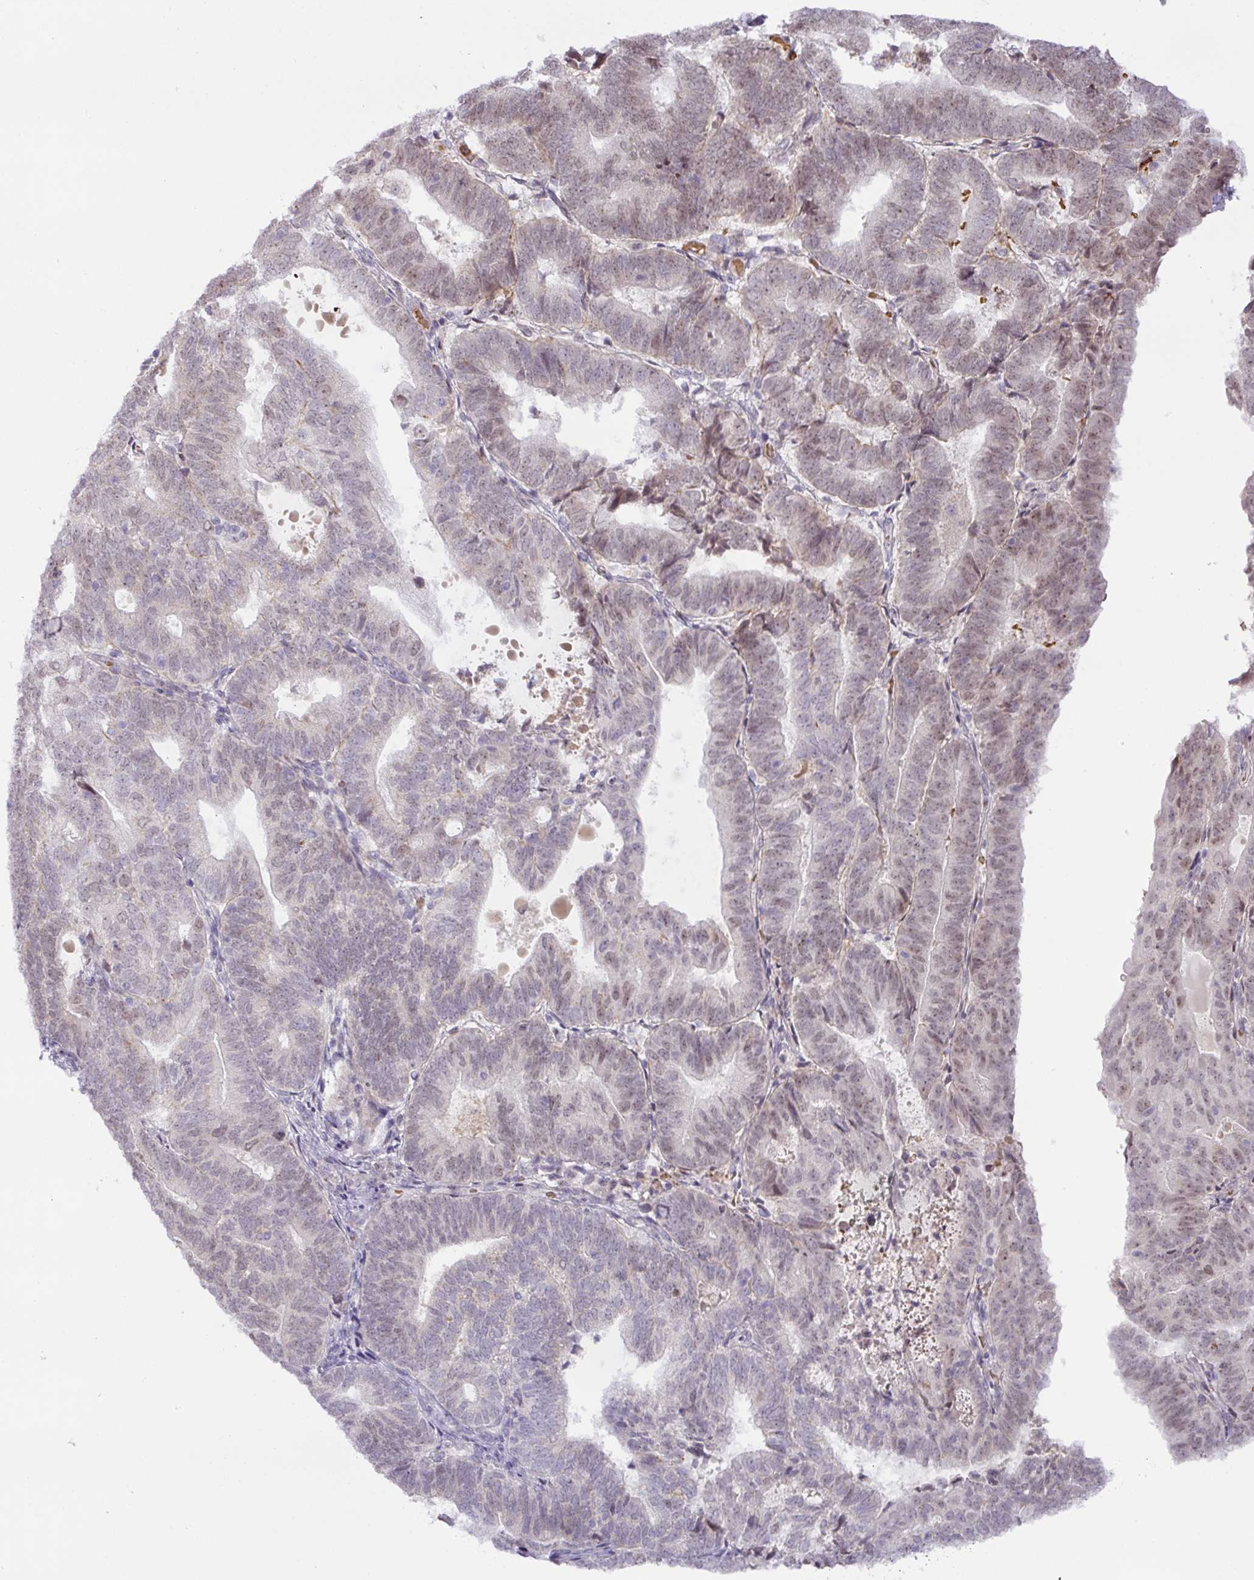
{"staining": {"intensity": "moderate", "quantity": "25%-75%", "location": "nuclear"}, "tissue": "endometrial cancer", "cell_type": "Tumor cells", "image_type": "cancer", "snomed": [{"axis": "morphology", "description": "Adenocarcinoma, NOS"}, {"axis": "topography", "description": "Endometrium"}], "caption": "Tumor cells reveal moderate nuclear staining in about 25%-75% of cells in endometrial adenocarcinoma. The staining was performed using DAB (3,3'-diaminobenzidine), with brown indicating positive protein expression. Nuclei are stained blue with hematoxylin.", "gene": "PARP2", "patient": {"sex": "female", "age": 70}}